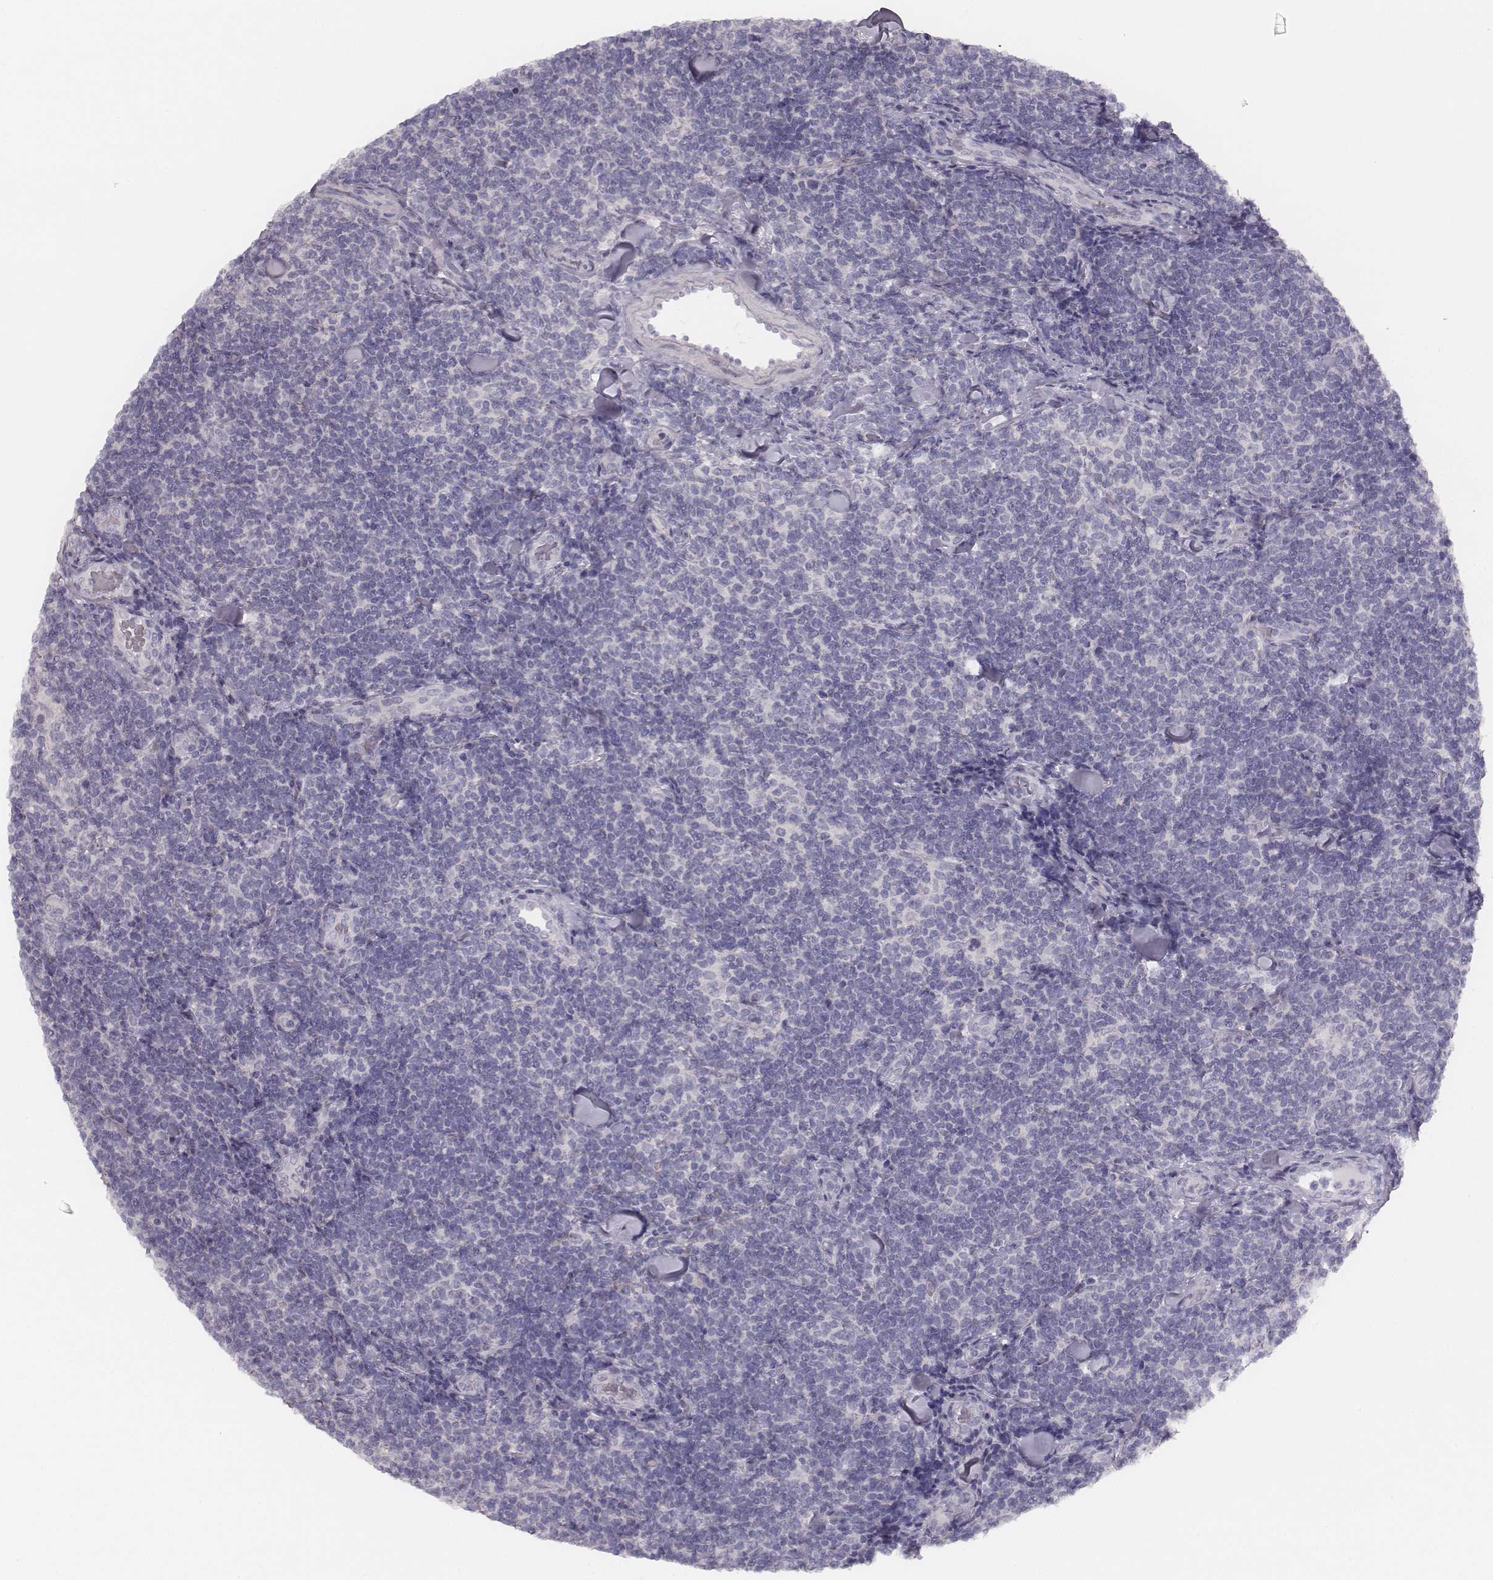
{"staining": {"intensity": "negative", "quantity": "none", "location": "none"}, "tissue": "lymphoma", "cell_type": "Tumor cells", "image_type": "cancer", "snomed": [{"axis": "morphology", "description": "Malignant lymphoma, non-Hodgkin's type, Low grade"}, {"axis": "topography", "description": "Lymph node"}], "caption": "Immunohistochemistry (IHC) photomicrograph of neoplastic tissue: human lymphoma stained with DAB displays no significant protein expression in tumor cells. (DAB (3,3'-diaminobenzidine) IHC visualized using brightfield microscopy, high magnification).", "gene": "MYH6", "patient": {"sex": "female", "age": 56}}